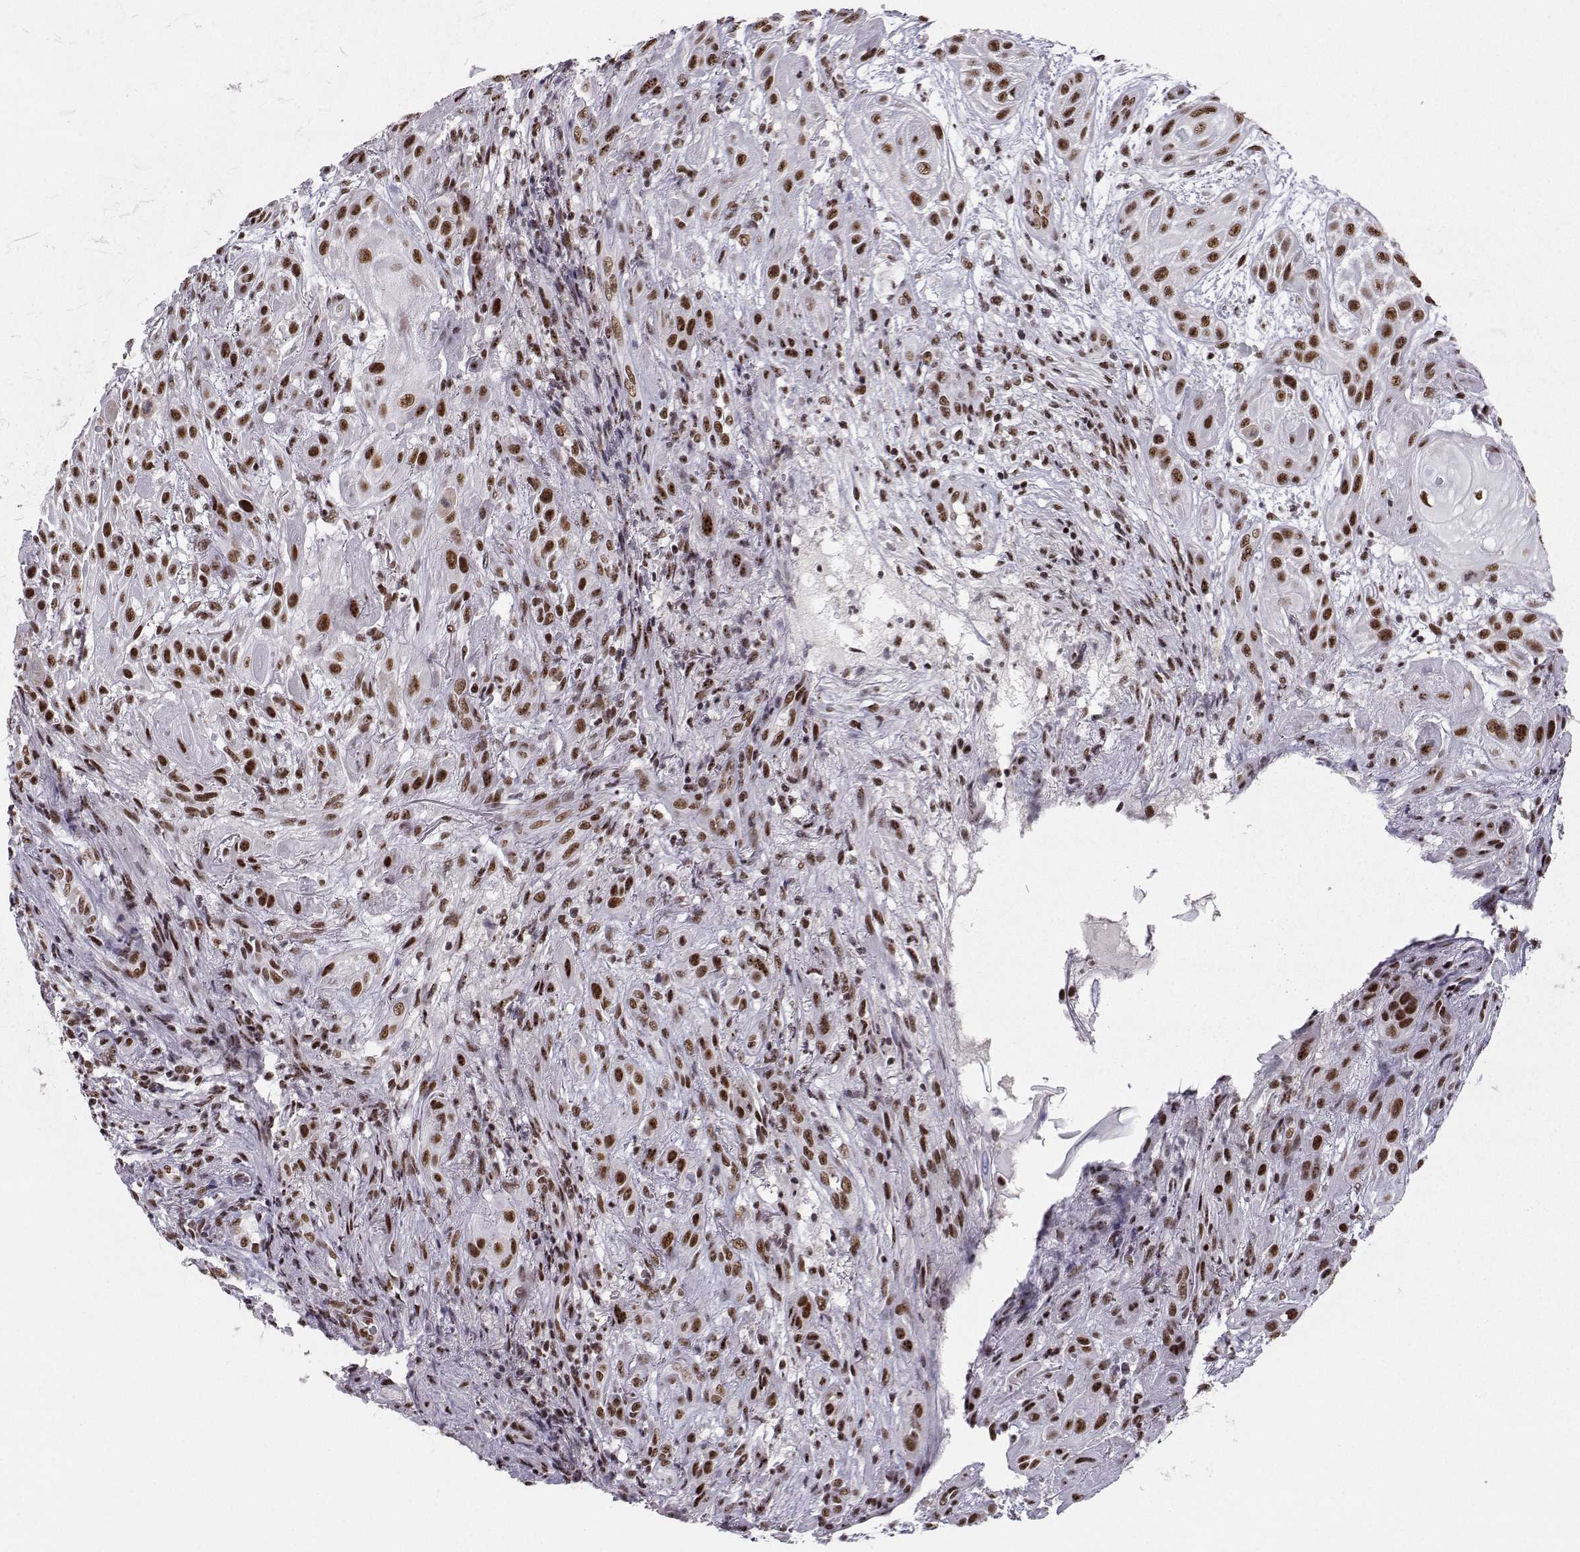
{"staining": {"intensity": "moderate", "quantity": ">75%", "location": "nuclear"}, "tissue": "skin cancer", "cell_type": "Tumor cells", "image_type": "cancer", "snomed": [{"axis": "morphology", "description": "Squamous cell carcinoma, NOS"}, {"axis": "topography", "description": "Skin"}], "caption": "Skin squamous cell carcinoma tissue exhibits moderate nuclear positivity in about >75% of tumor cells, visualized by immunohistochemistry. The staining is performed using DAB brown chromogen to label protein expression. The nuclei are counter-stained blue using hematoxylin.", "gene": "SNRPB2", "patient": {"sex": "male", "age": 62}}